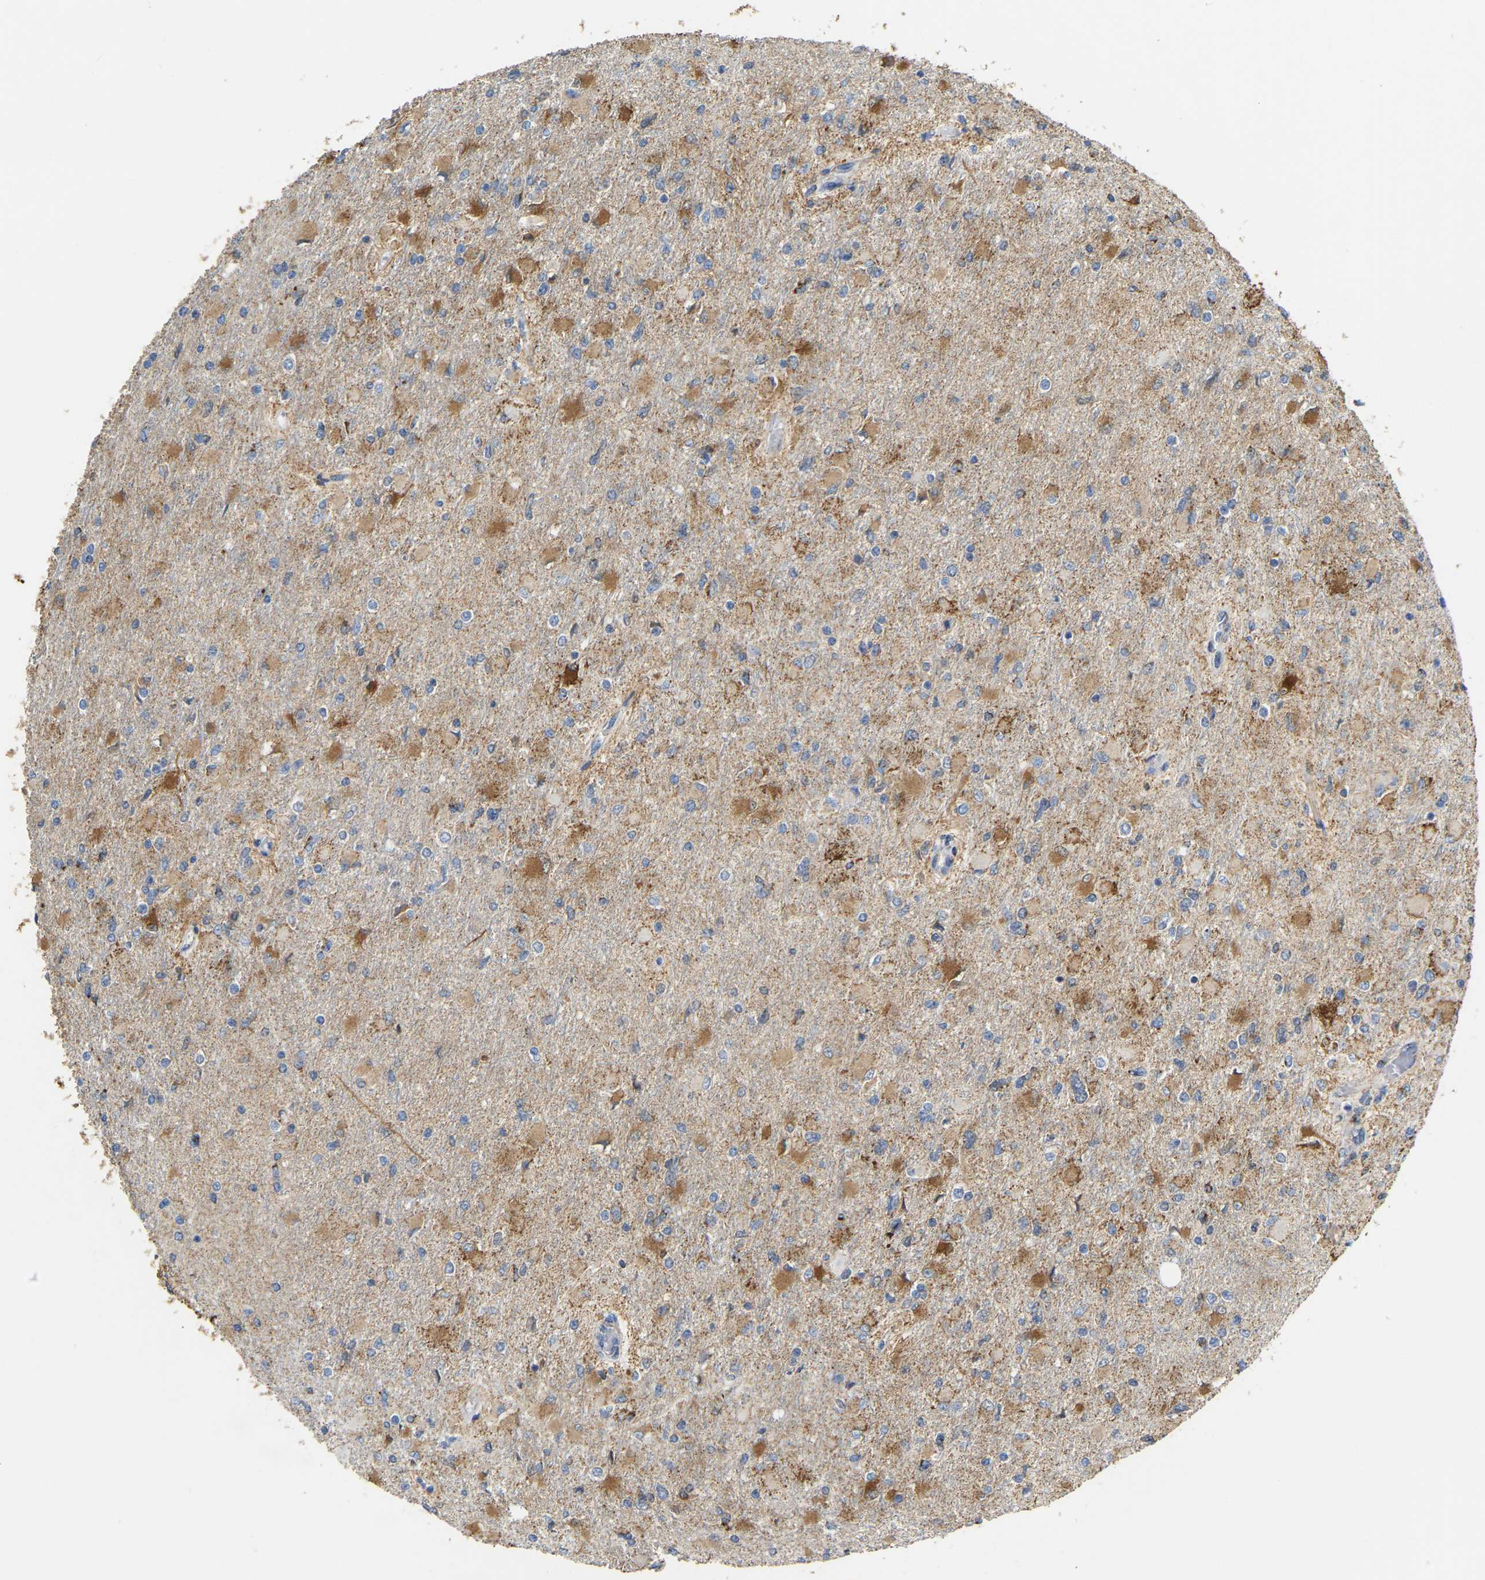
{"staining": {"intensity": "moderate", "quantity": "25%-75%", "location": "cytoplasmic/membranous"}, "tissue": "glioma", "cell_type": "Tumor cells", "image_type": "cancer", "snomed": [{"axis": "morphology", "description": "Glioma, malignant, High grade"}, {"axis": "topography", "description": "Cerebral cortex"}], "caption": "The immunohistochemical stain labels moderate cytoplasmic/membranous expression in tumor cells of malignant high-grade glioma tissue.", "gene": "HIBADH", "patient": {"sex": "female", "age": 36}}